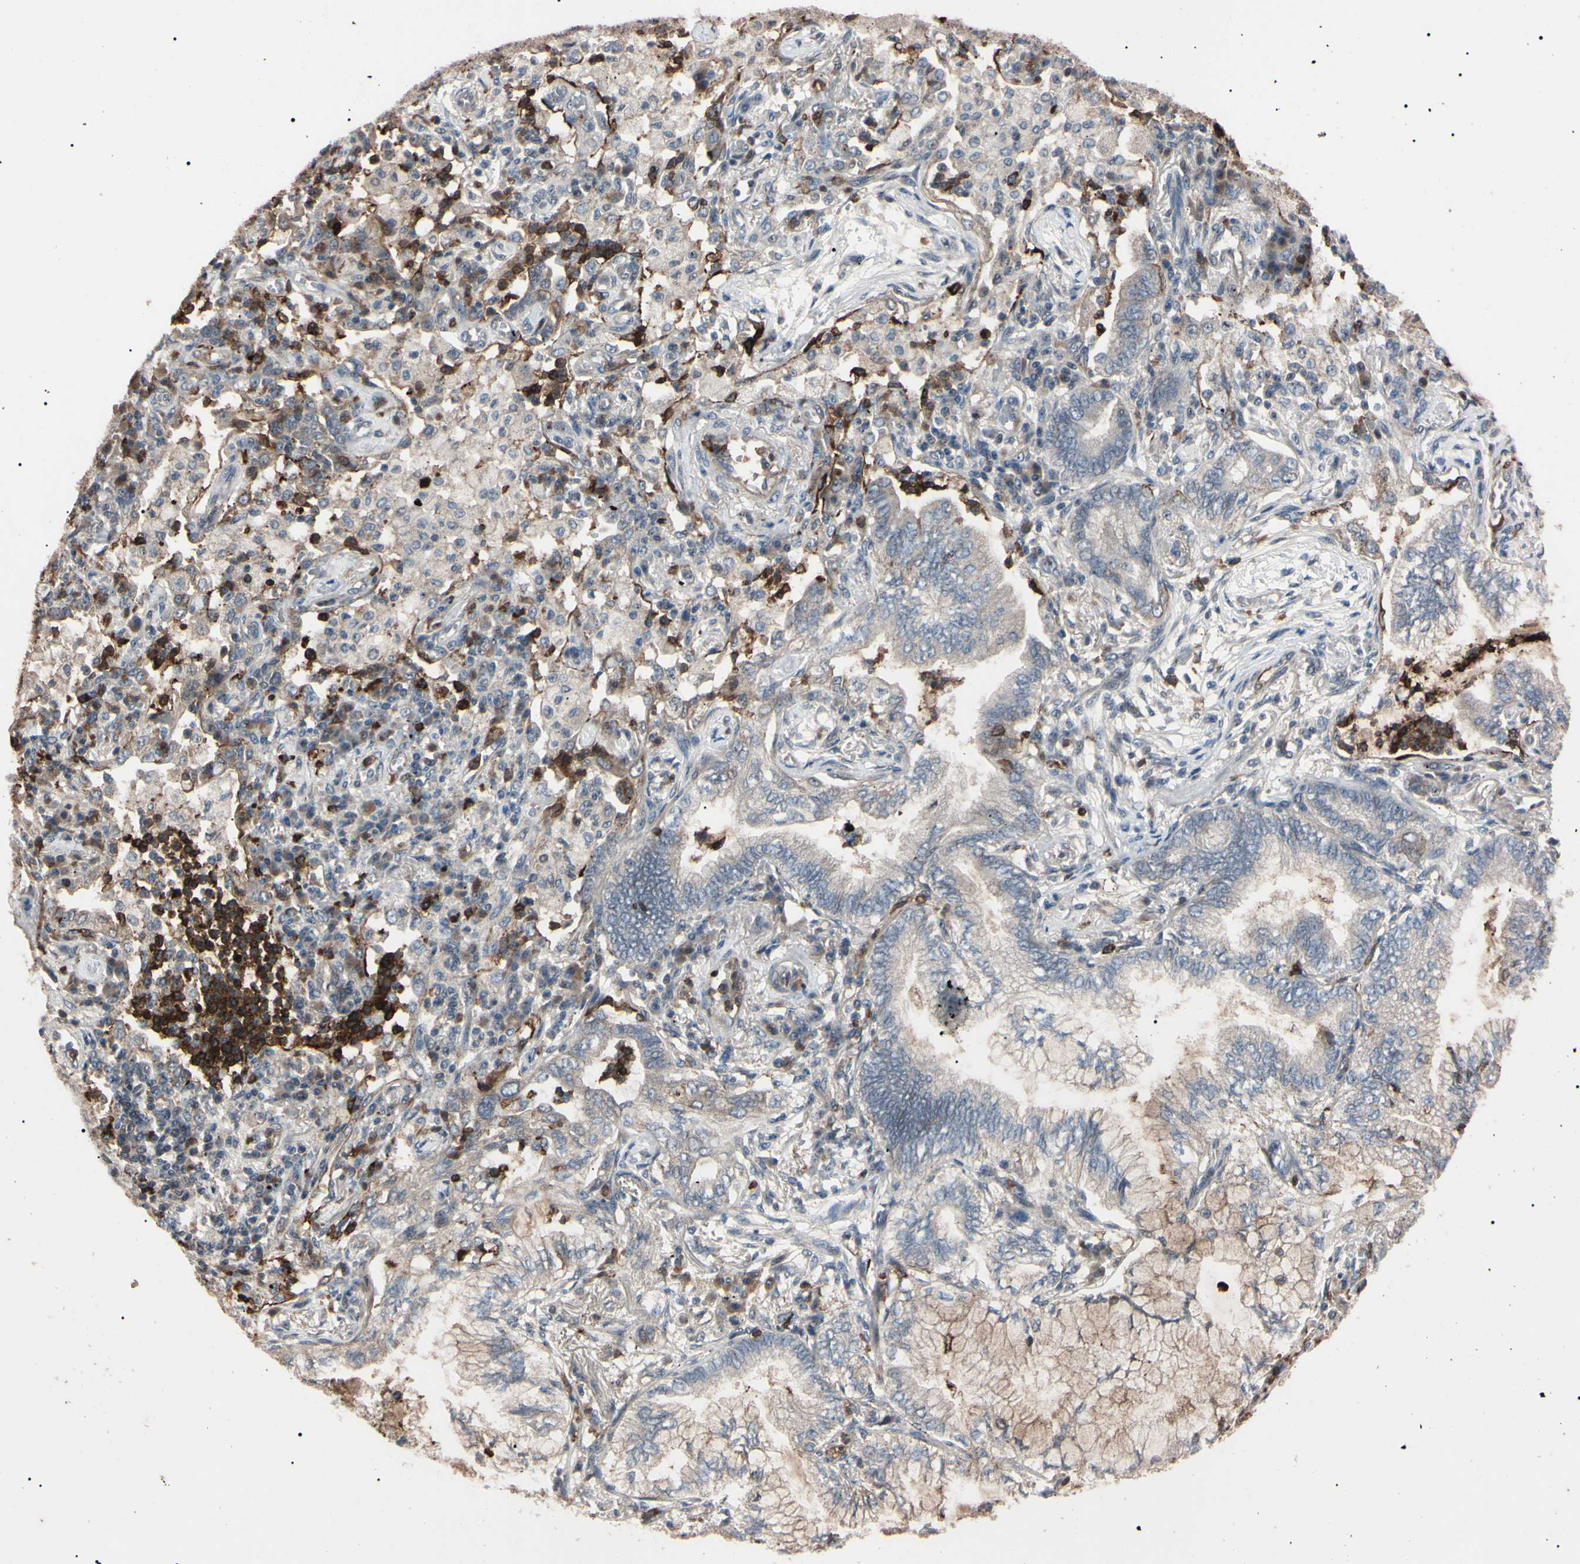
{"staining": {"intensity": "strong", "quantity": "<25%", "location": "cytoplasmic/membranous,nuclear"}, "tissue": "lung cancer", "cell_type": "Tumor cells", "image_type": "cancer", "snomed": [{"axis": "morphology", "description": "Normal tissue, NOS"}, {"axis": "morphology", "description": "Adenocarcinoma, NOS"}, {"axis": "topography", "description": "Bronchus"}, {"axis": "topography", "description": "Lung"}], "caption": "A brown stain highlights strong cytoplasmic/membranous and nuclear positivity of a protein in human lung cancer (adenocarcinoma) tumor cells.", "gene": "TRAF5", "patient": {"sex": "female", "age": 70}}